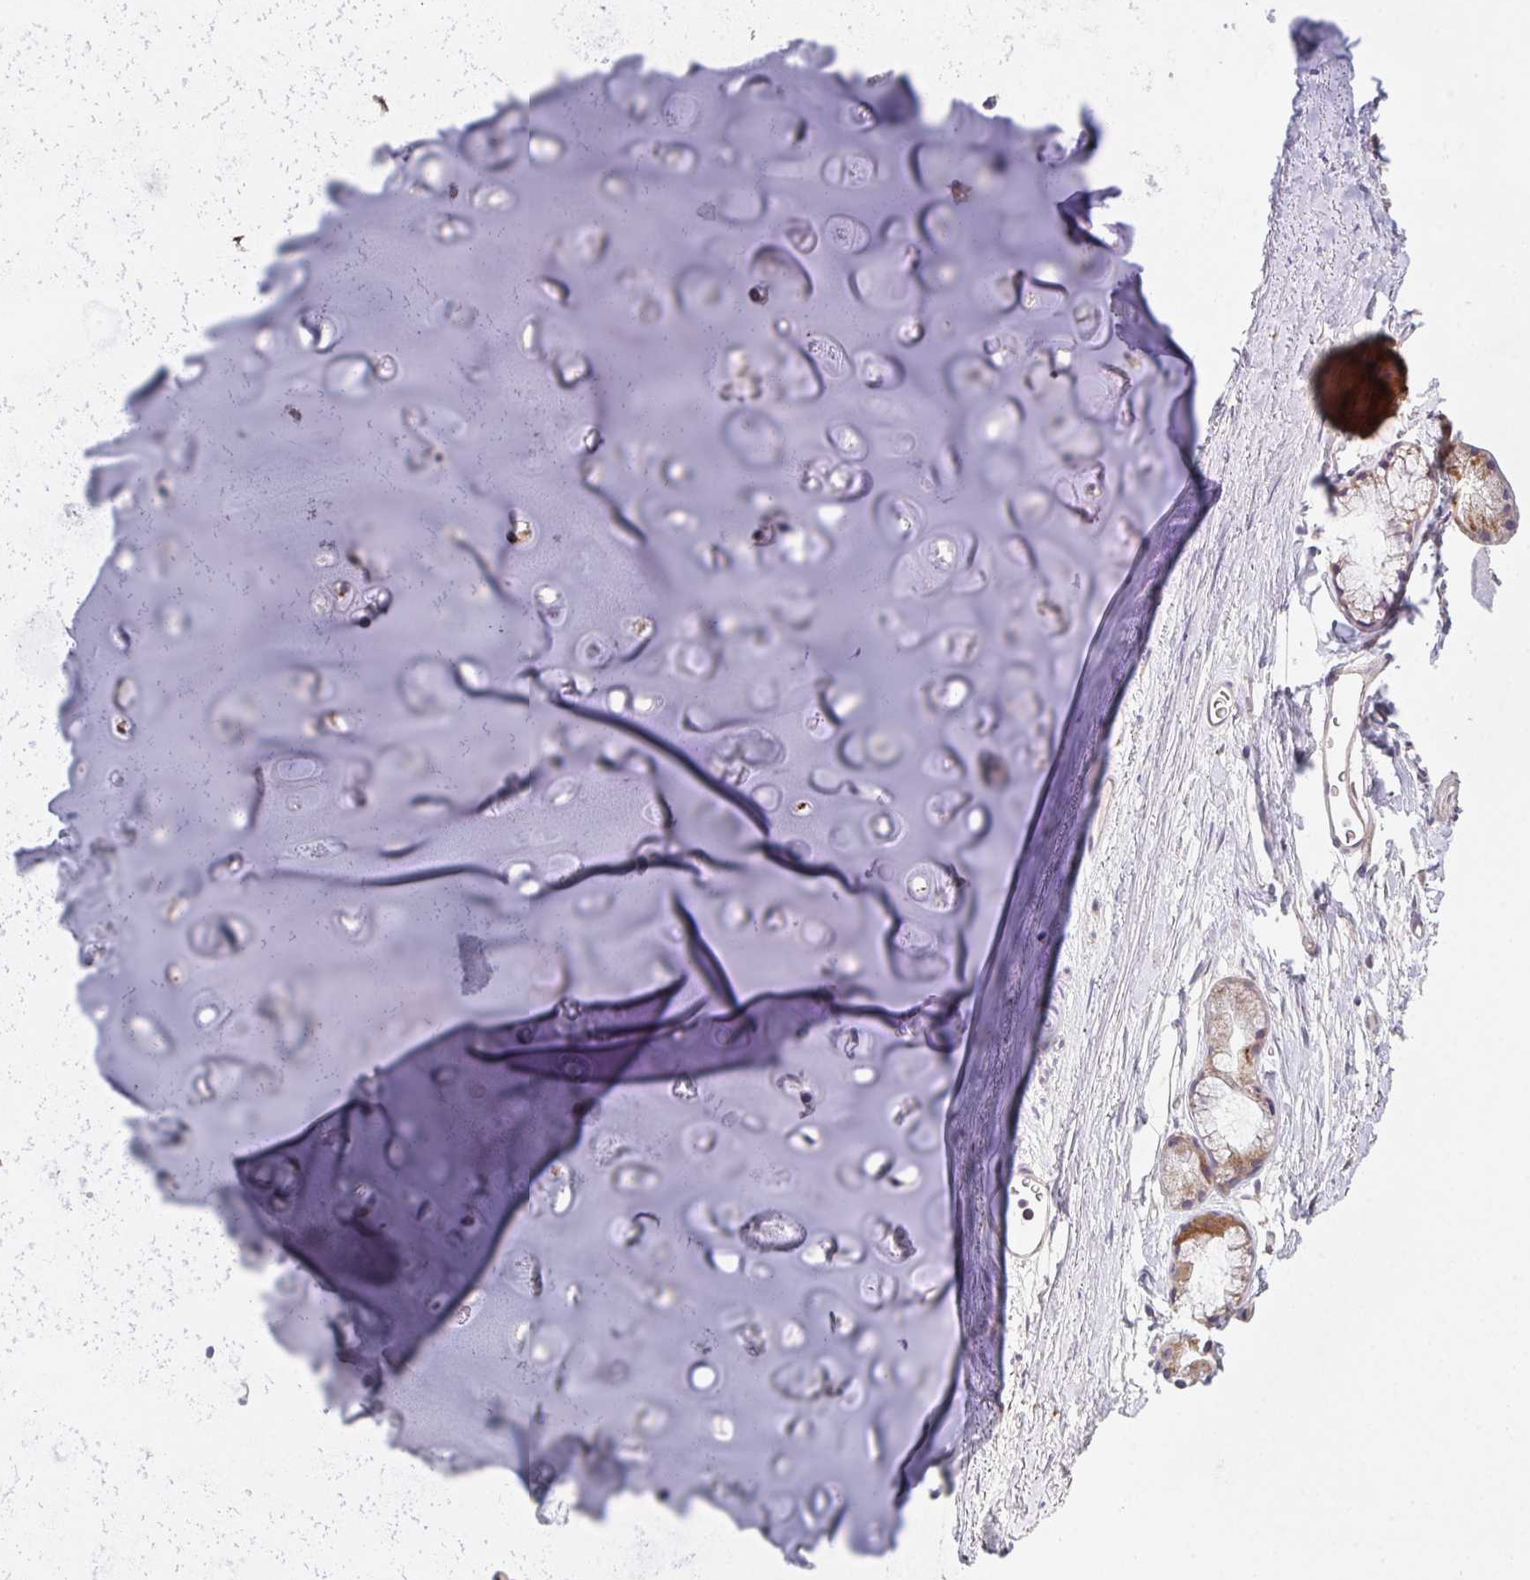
{"staining": {"intensity": "weak", "quantity": "<25%", "location": "cytoplasmic/membranous"}, "tissue": "soft tissue", "cell_type": "Chondrocytes", "image_type": "normal", "snomed": [{"axis": "morphology", "description": "Normal tissue, NOS"}, {"axis": "topography", "description": "Lymph node"}, {"axis": "topography", "description": "Cartilage tissue"}, {"axis": "topography", "description": "Bronchus"}], "caption": "Immunohistochemistry of unremarkable soft tissue displays no expression in chondrocytes. (IHC, brightfield microscopy, high magnification).", "gene": "TSPAN31", "patient": {"sex": "female", "age": 70}}